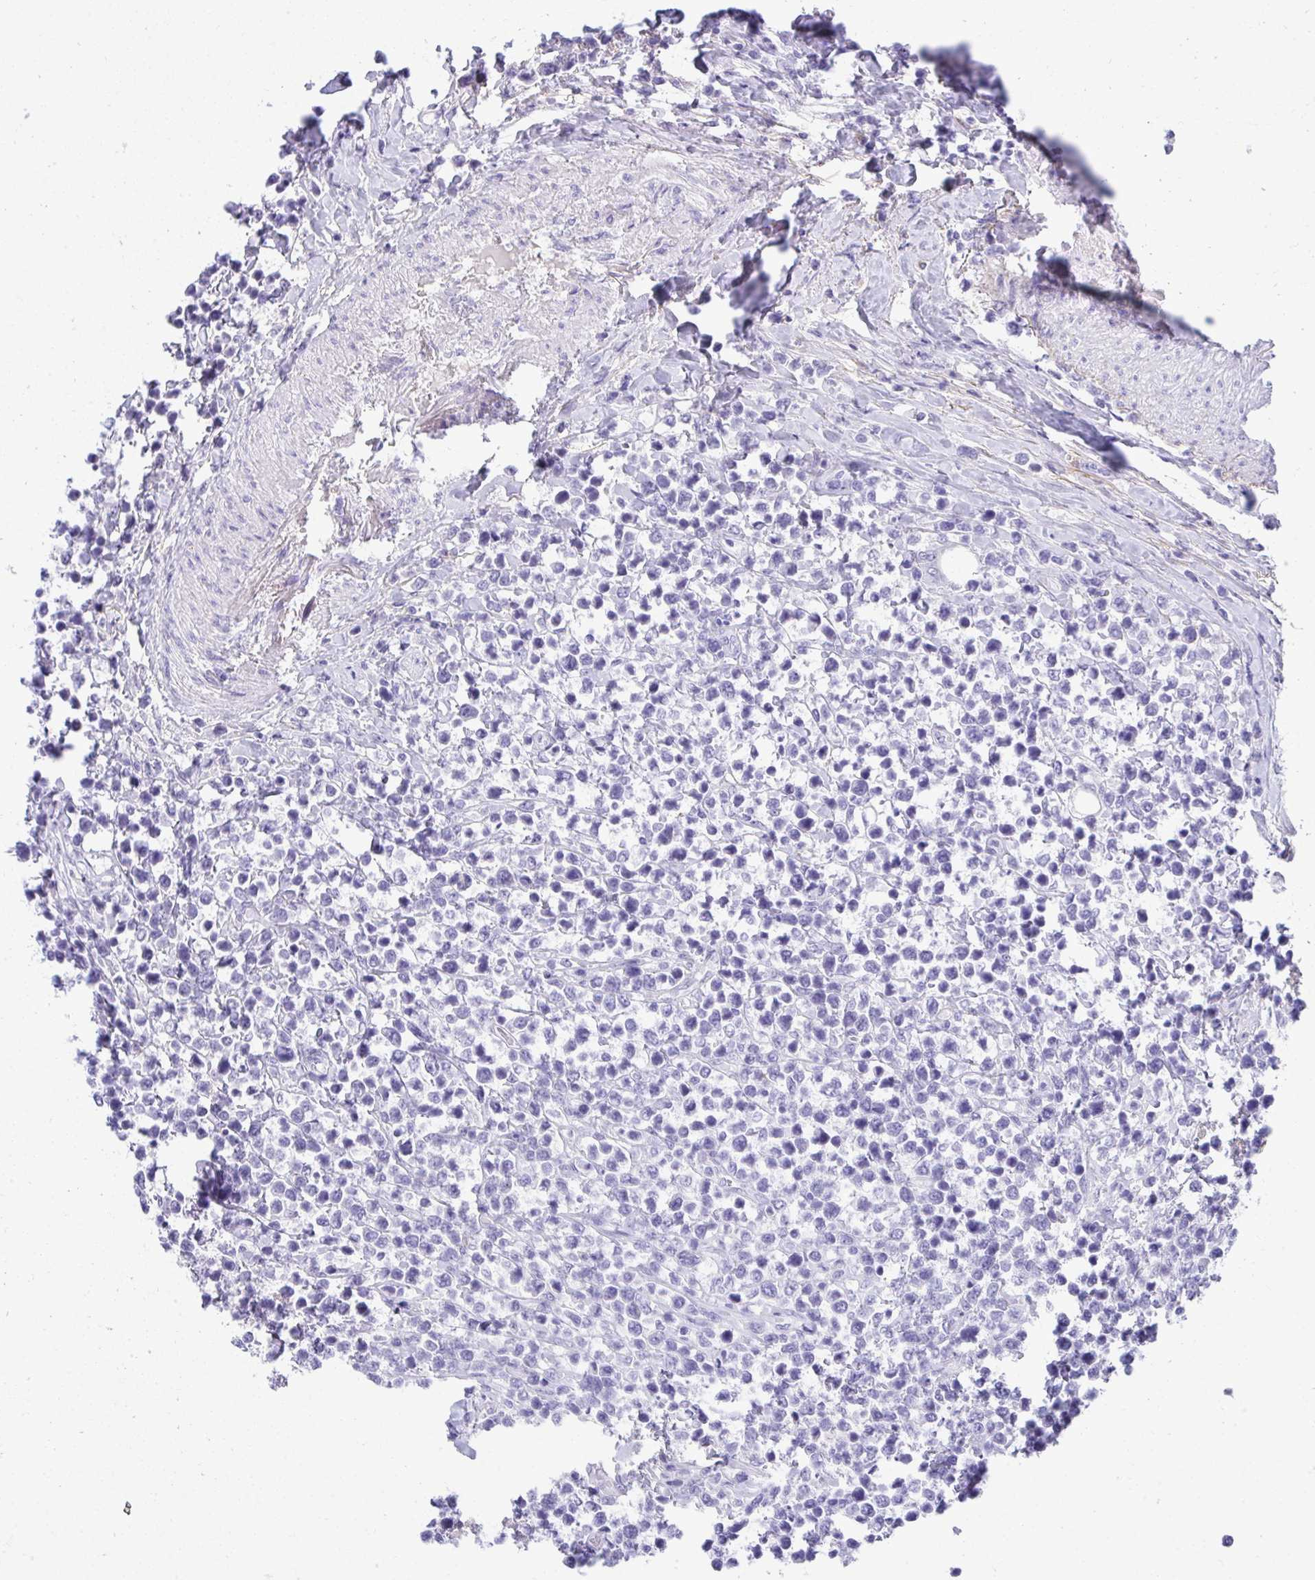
{"staining": {"intensity": "negative", "quantity": "none", "location": "none"}, "tissue": "lymphoma", "cell_type": "Tumor cells", "image_type": "cancer", "snomed": [{"axis": "morphology", "description": "Malignant lymphoma, non-Hodgkin's type, High grade"}, {"axis": "topography", "description": "Soft tissue"}], "caption": "Tumor cells are negative for protein expression in human lymphoma. (DAB IHC with hematoxylin counter stain).", "gene": "PIGZ", "patient": {"sex": "female", "age": 56}}